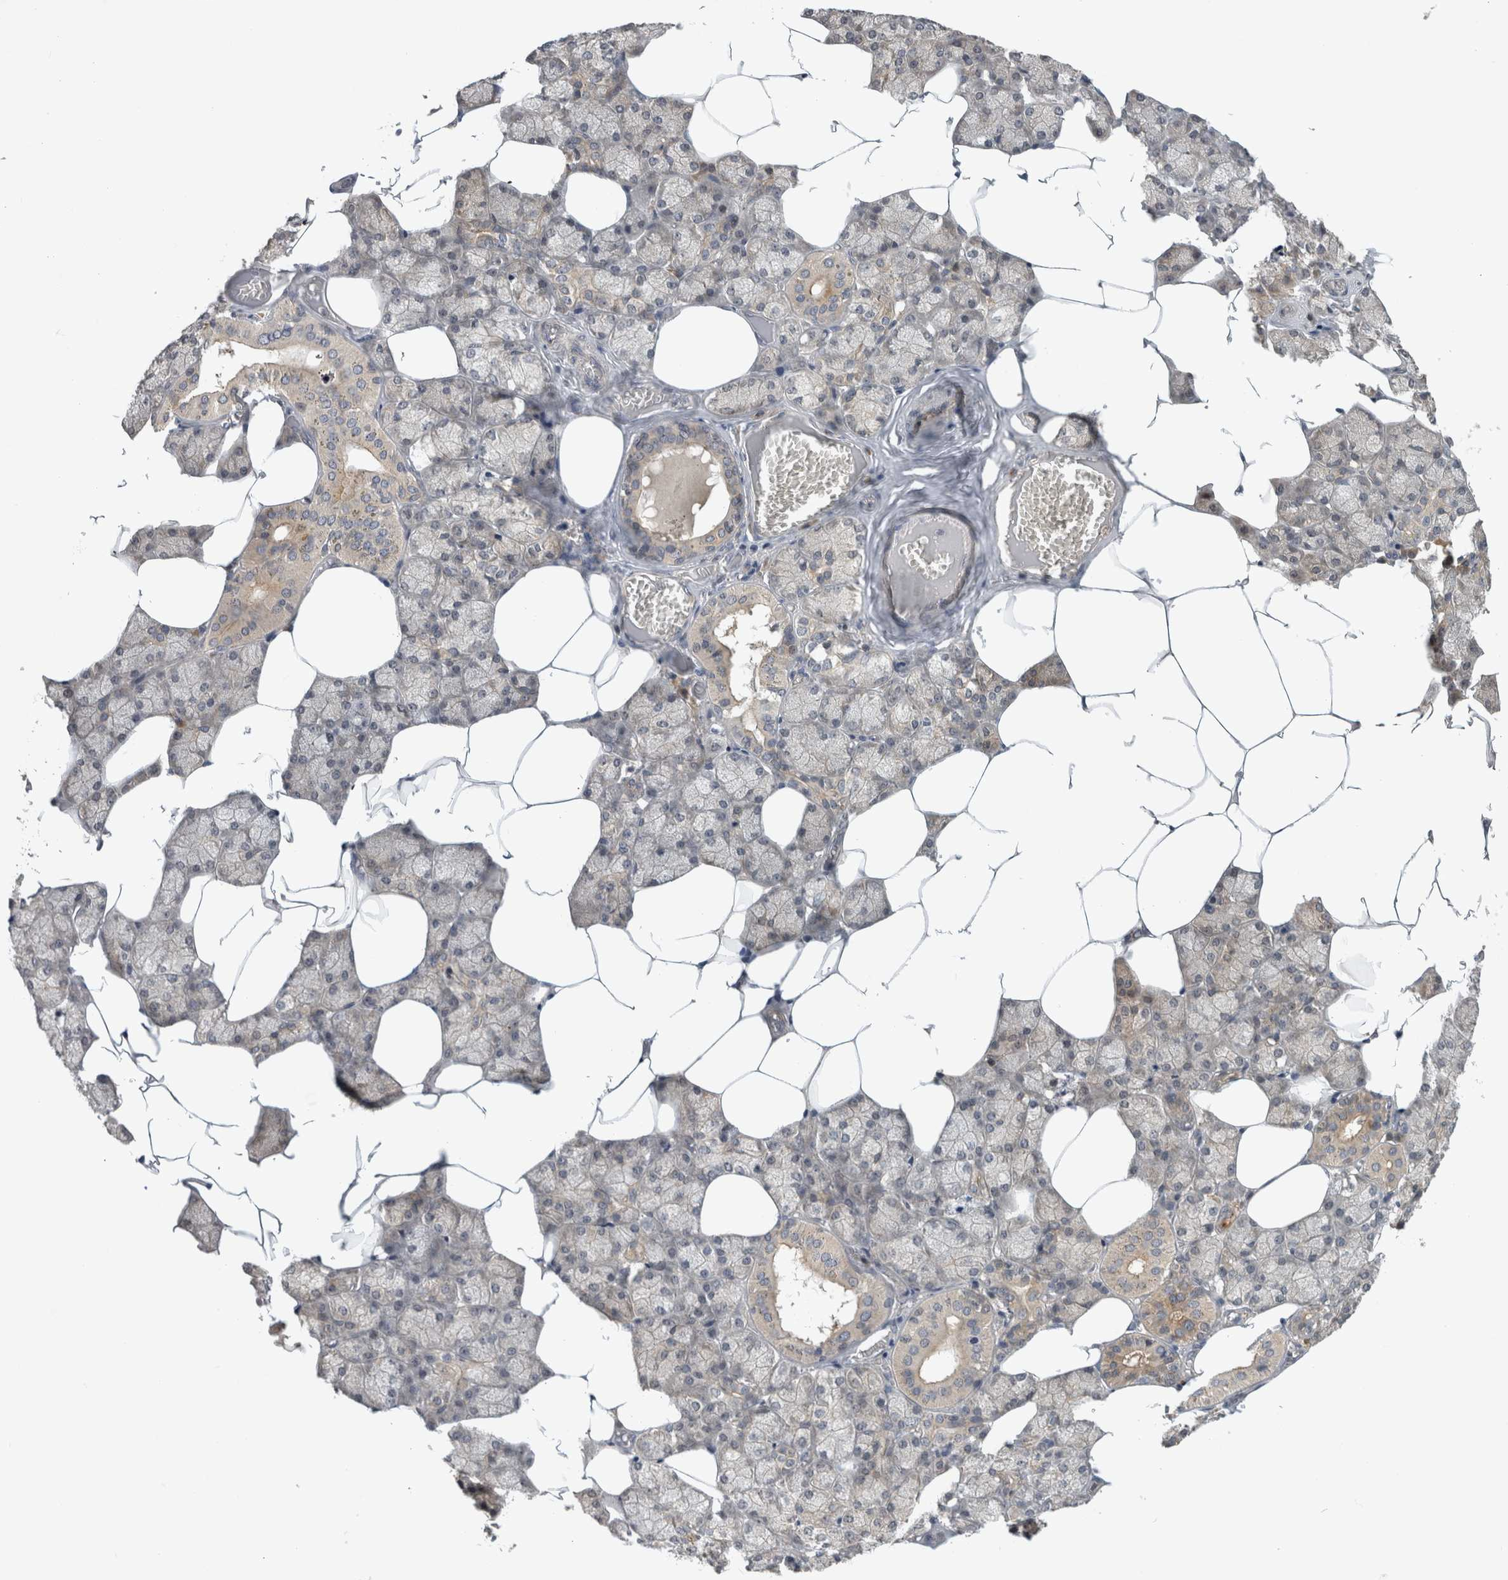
{"staining": {"intensity": "weak", "quantity": "<25%", "location": "cytoplasmic/membranous"}, "tissue": "salivary gland", "cell_type": "Glandular cells", "image_type": "normal", "snomed": [{"axis": "morphology", "description": "Normal tissue, NOS"}, {"axis": "topography", "description": "Salivary gland"}], "caption": "DAB immunohistochemical staining of normal human salivary gland reveals no significant expression in glandular cells.", "gene": "AASDHPPT", "patient": {"sex": "male", "age": 62}}